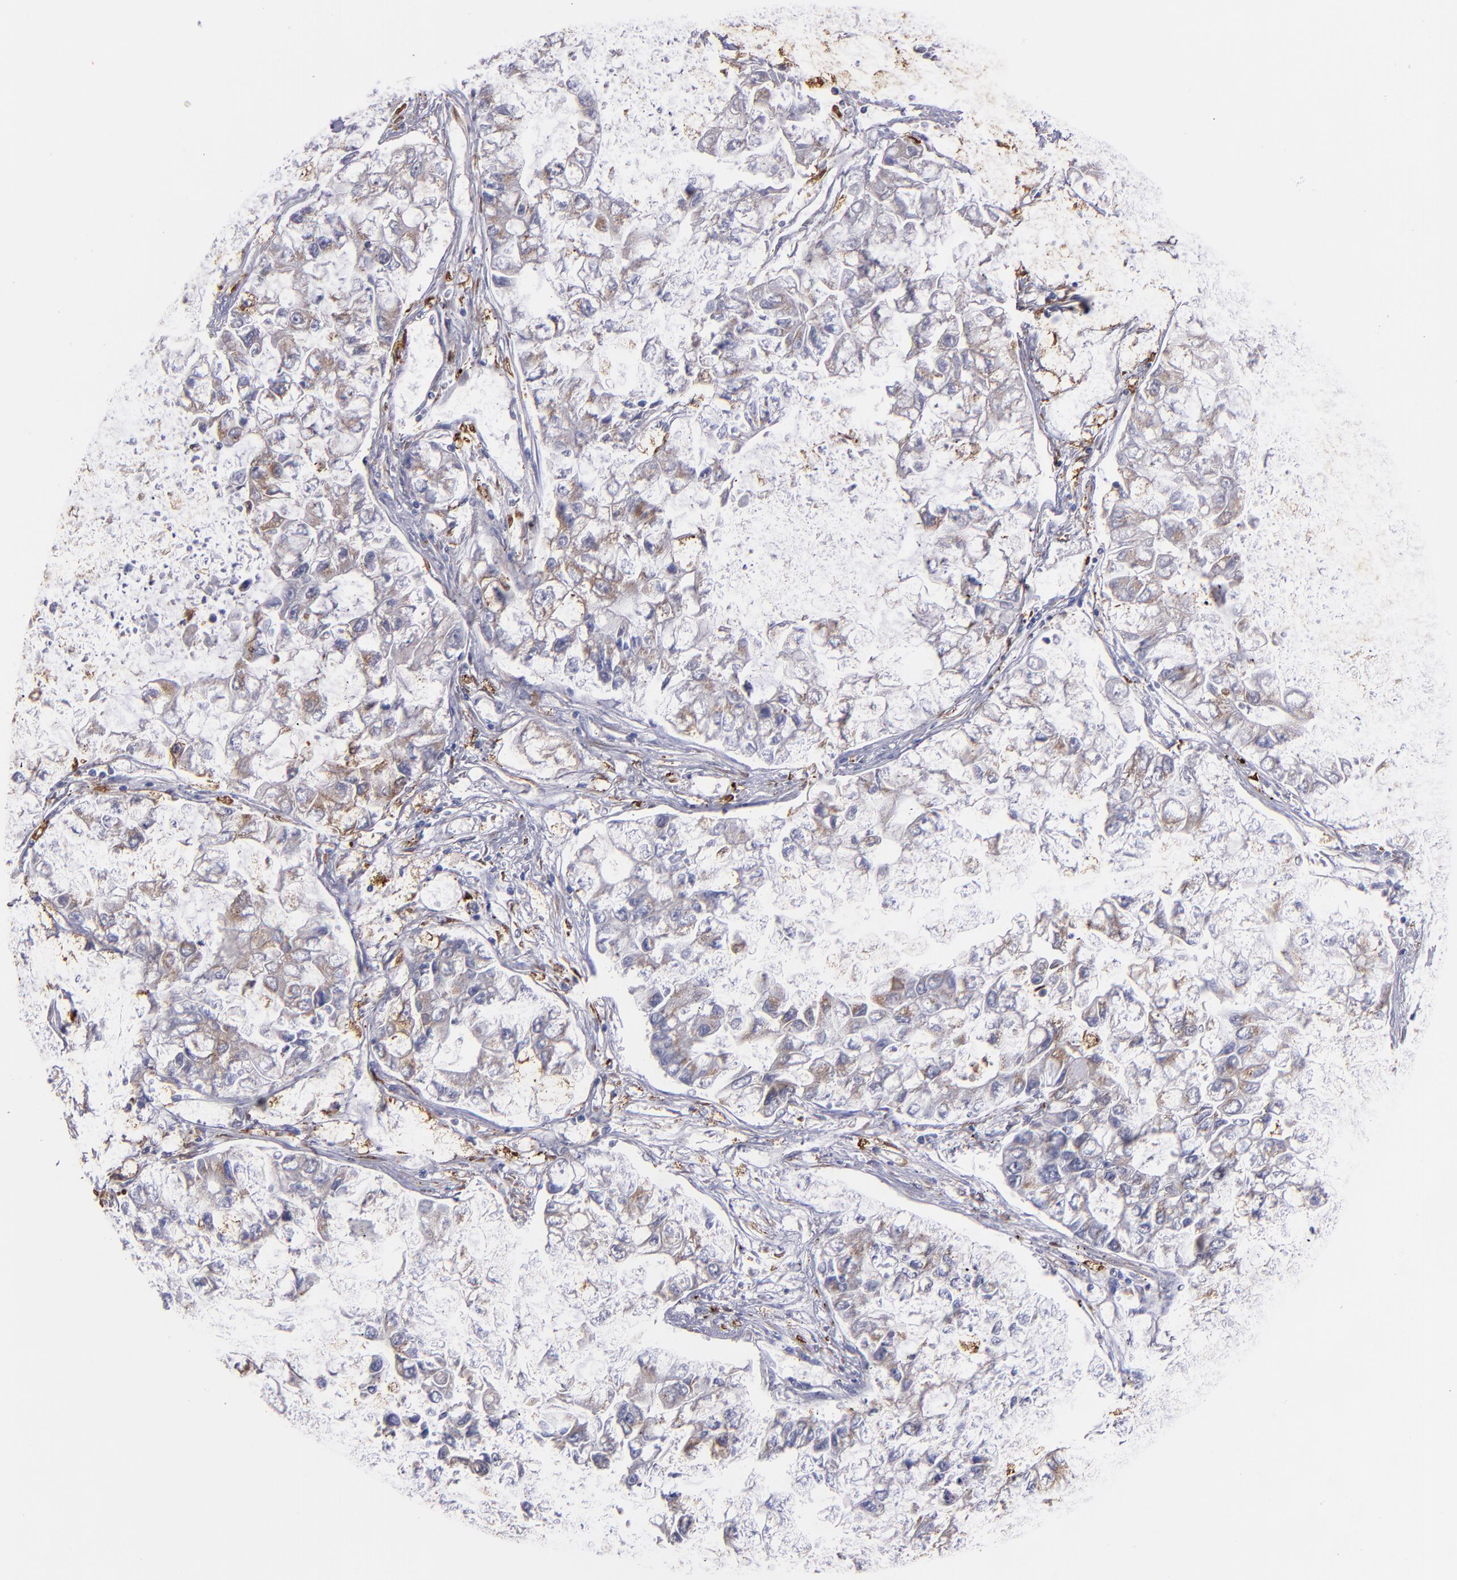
{"staining": {"intensity": "moderate", "quantity": "<25%", "location": "cytoplasmic/membranous"}, "tissue": "lung cancer", "cell_type": "Tumor cells", "image_type": "cancer", "snomed": [{"axis": "morphology", "description": "Adenocarcinoma, NOS"}, {"axis": "topography", "description": "Lung"}], "caption": "IHC of lung cancer (adenocarcinoma) demonstrates low levels of moderate cytoplasmic/membranous positivity in approximately <25% of tumor cells.", "gene": "PTGS1", "patient": {"sex": "female", "age": 51}}